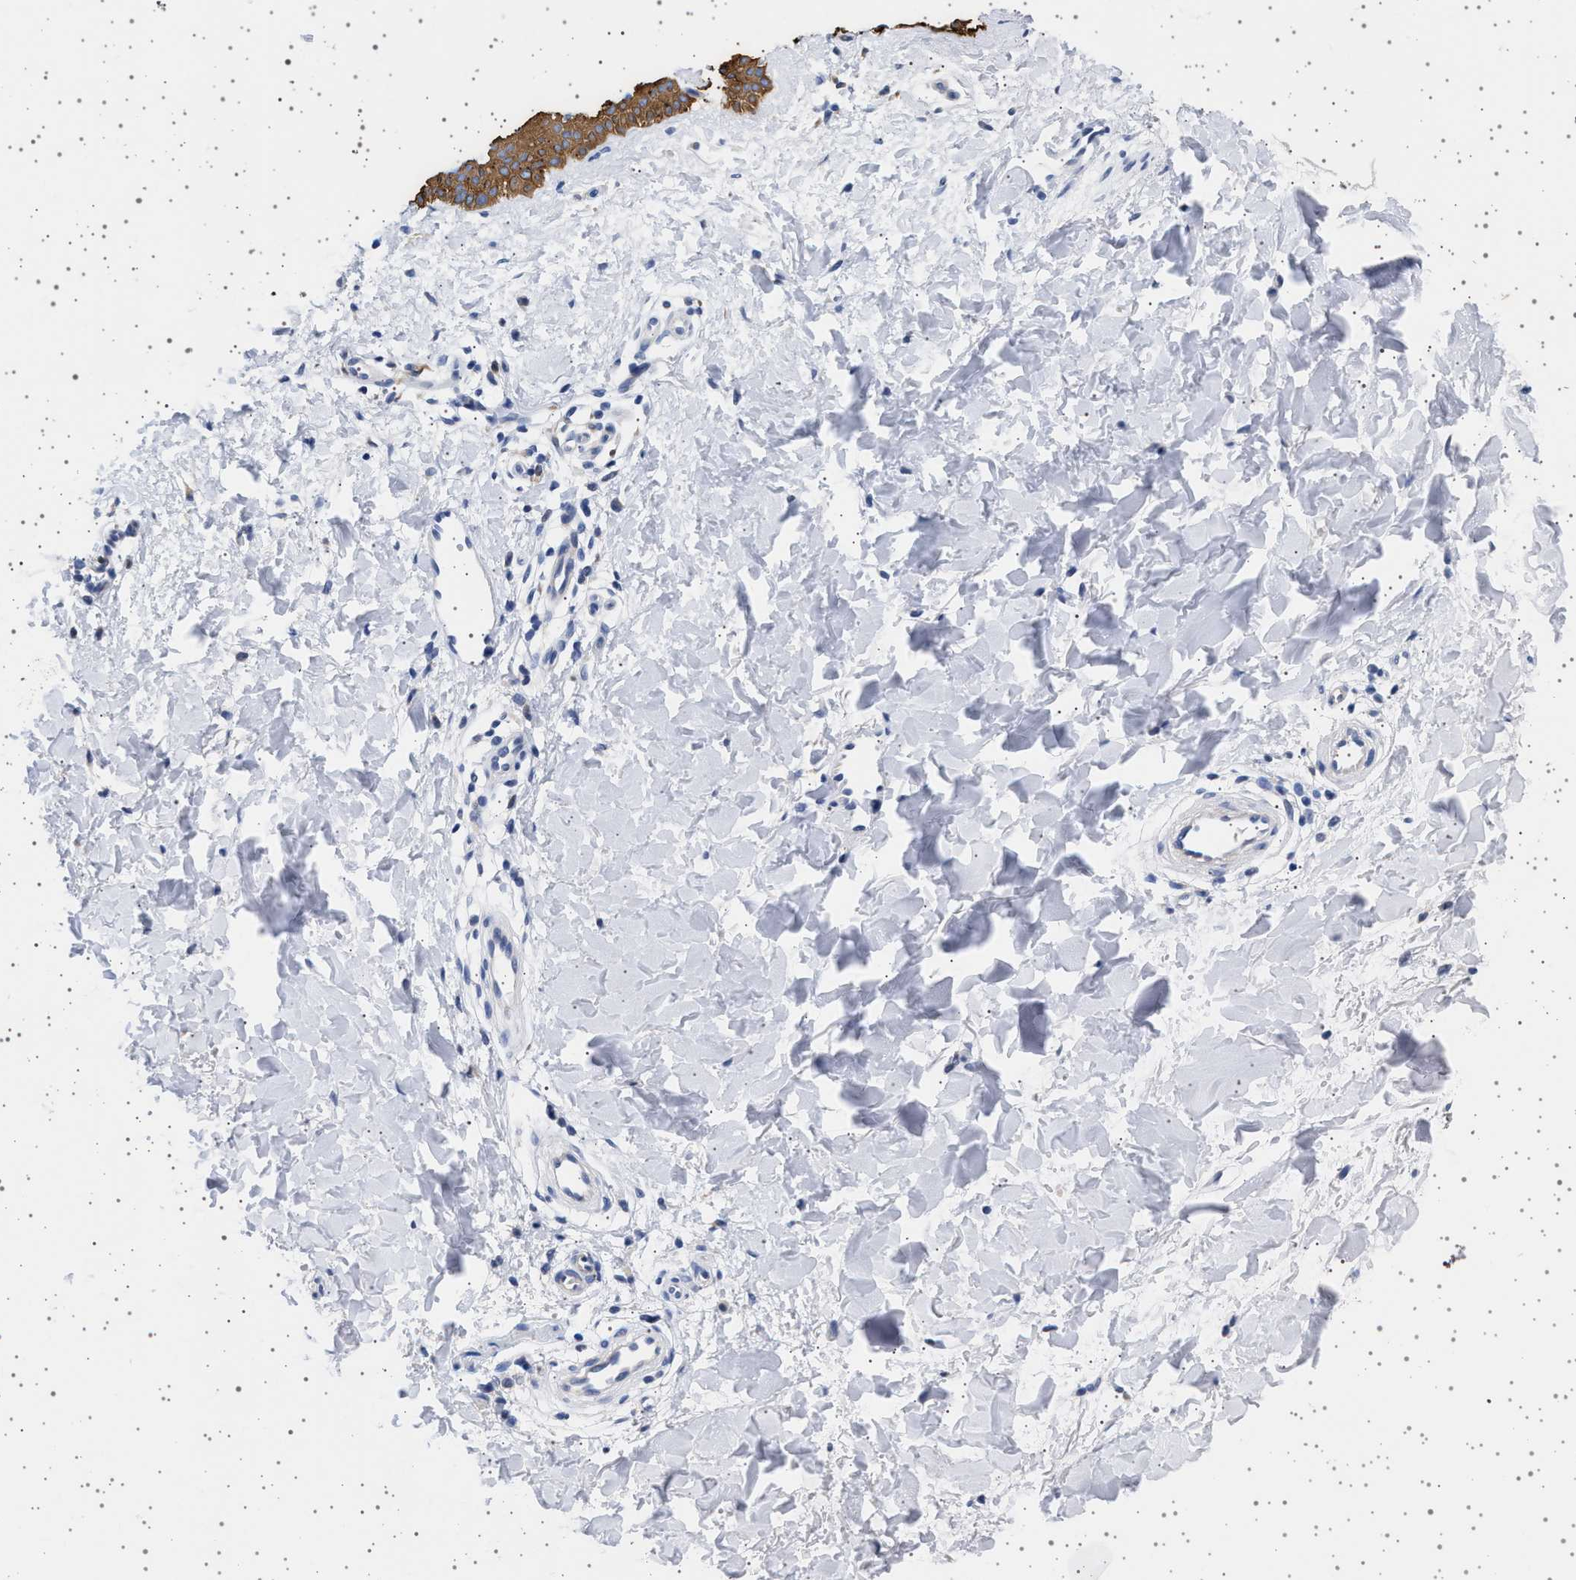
{"staining": {"intensity": "negative", "quantity": "none", "location": "none"}, "tissue": "skin", "cell_type": "Fibroblasts", "image_type": "normal", "snomed": [{"axis": "morphology", "description": "Normal tissue, NOS"}, {"axis": "morphology", "description": "Malignant melanoma, Metastatic site"}, {"axis": "topography", "description": "Skin"}], "caption": "Immunohistochemical staining of normal skin displays no significant staining in fibroblasts. Brightfield microscopy of IHC stained with DAB (3,3'-diaminobenzidine) (brown) and hematoxylin (blue), captured at high magnification.", "gene": "TRMT10B", "patient": {"sex": "male", "age": 41}}